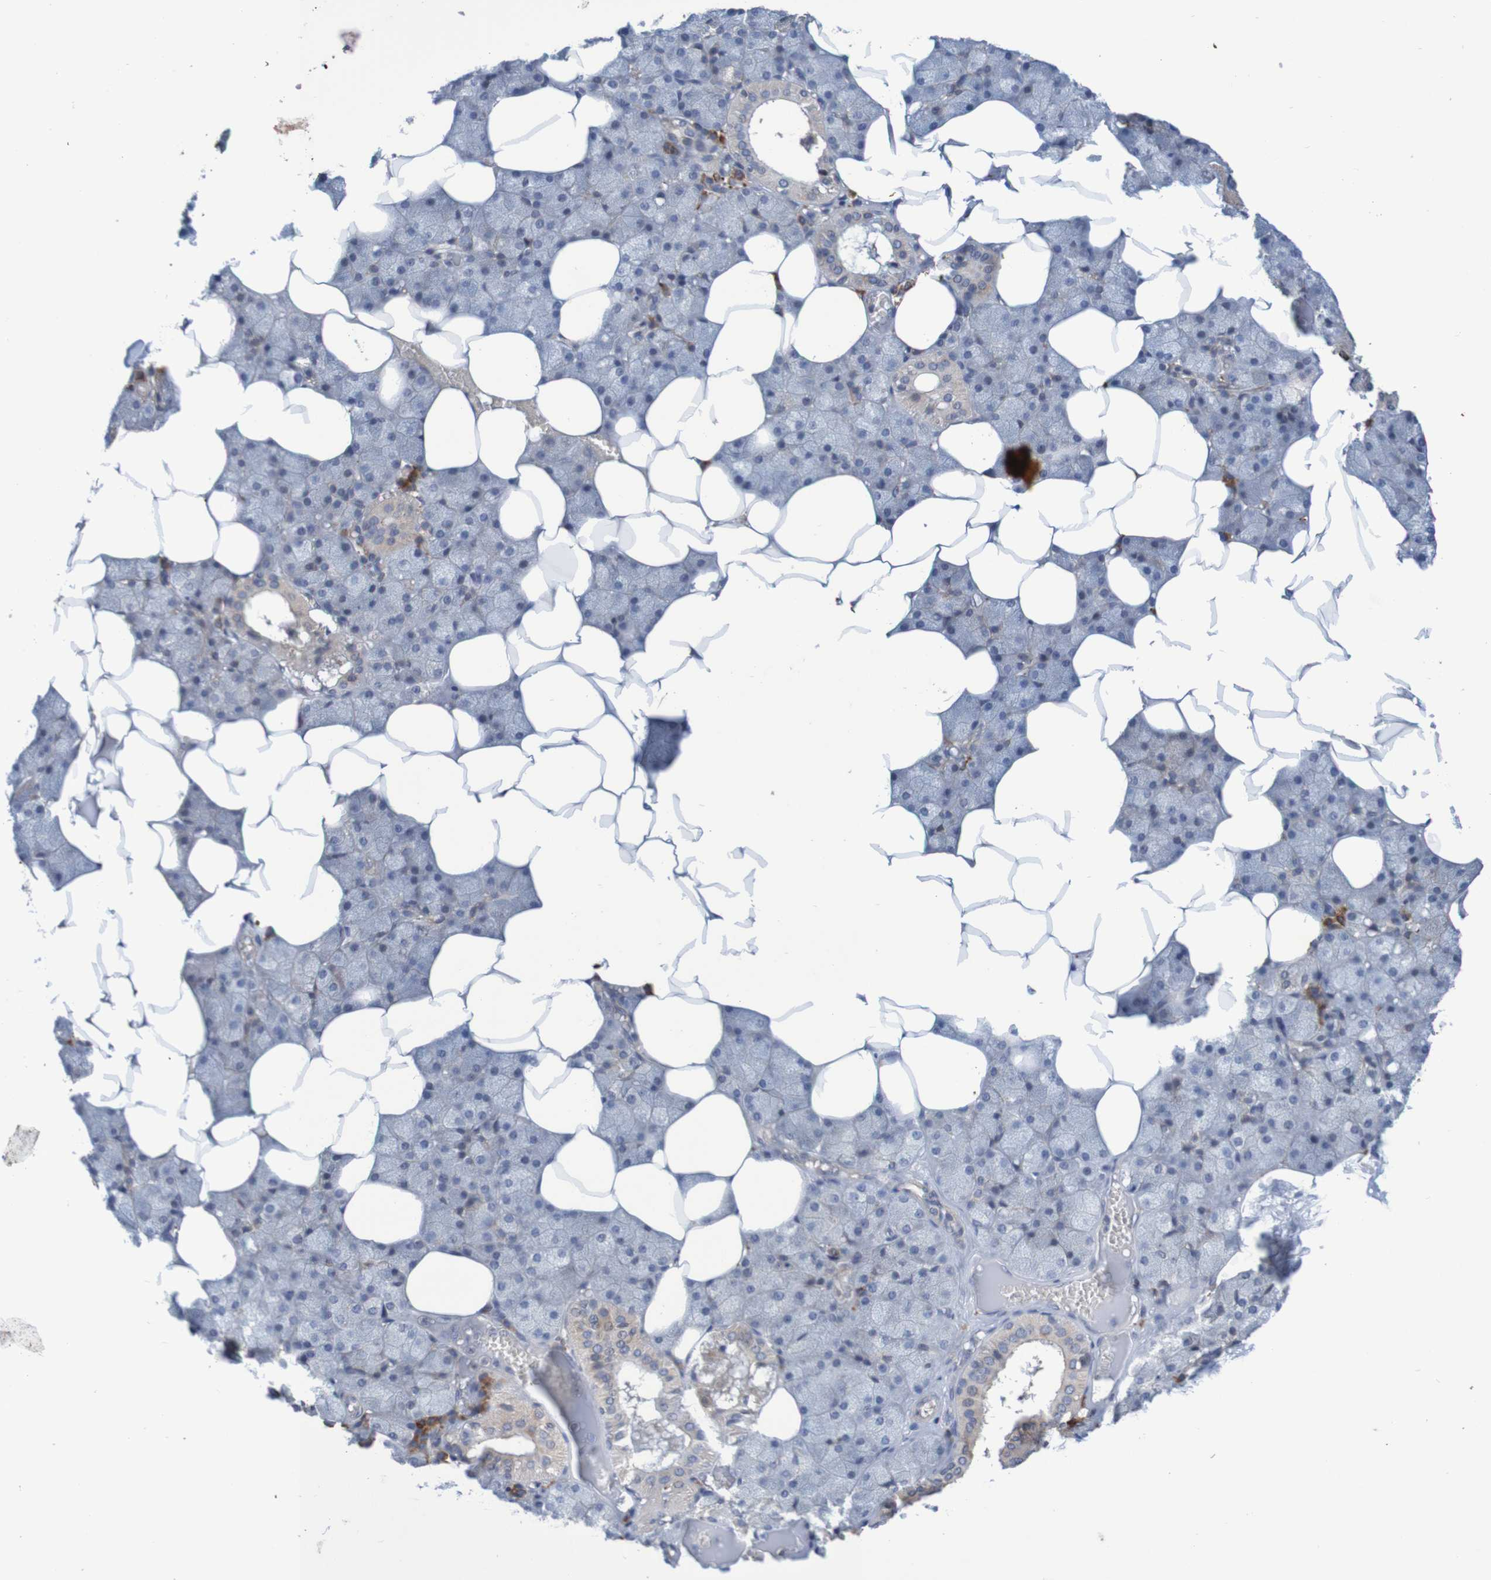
{"staining": {"intensity": "weak", "quantity": "25%-75%", "location": "cytoplasmic/membranous"}, "tissue": "salivary gland", "cell_type": "Glandular cells", "image_type": "normal", "snomed": [{"axis": "morphology", "description": "Normal tissue, NOS"}, {"axis": "topography", "description": "Salivary gland"}], "caption": "A brown stain shows weak cytoplasmic/membranous positivity of a protein in glandular cells of normal human salivary gland. (DAB (3,3'-diaminobenzidine) IHC with brightfield microscopy, high magnification).", "gene": "CLDN18", "patient": {"sex": "male", "age": 62}}